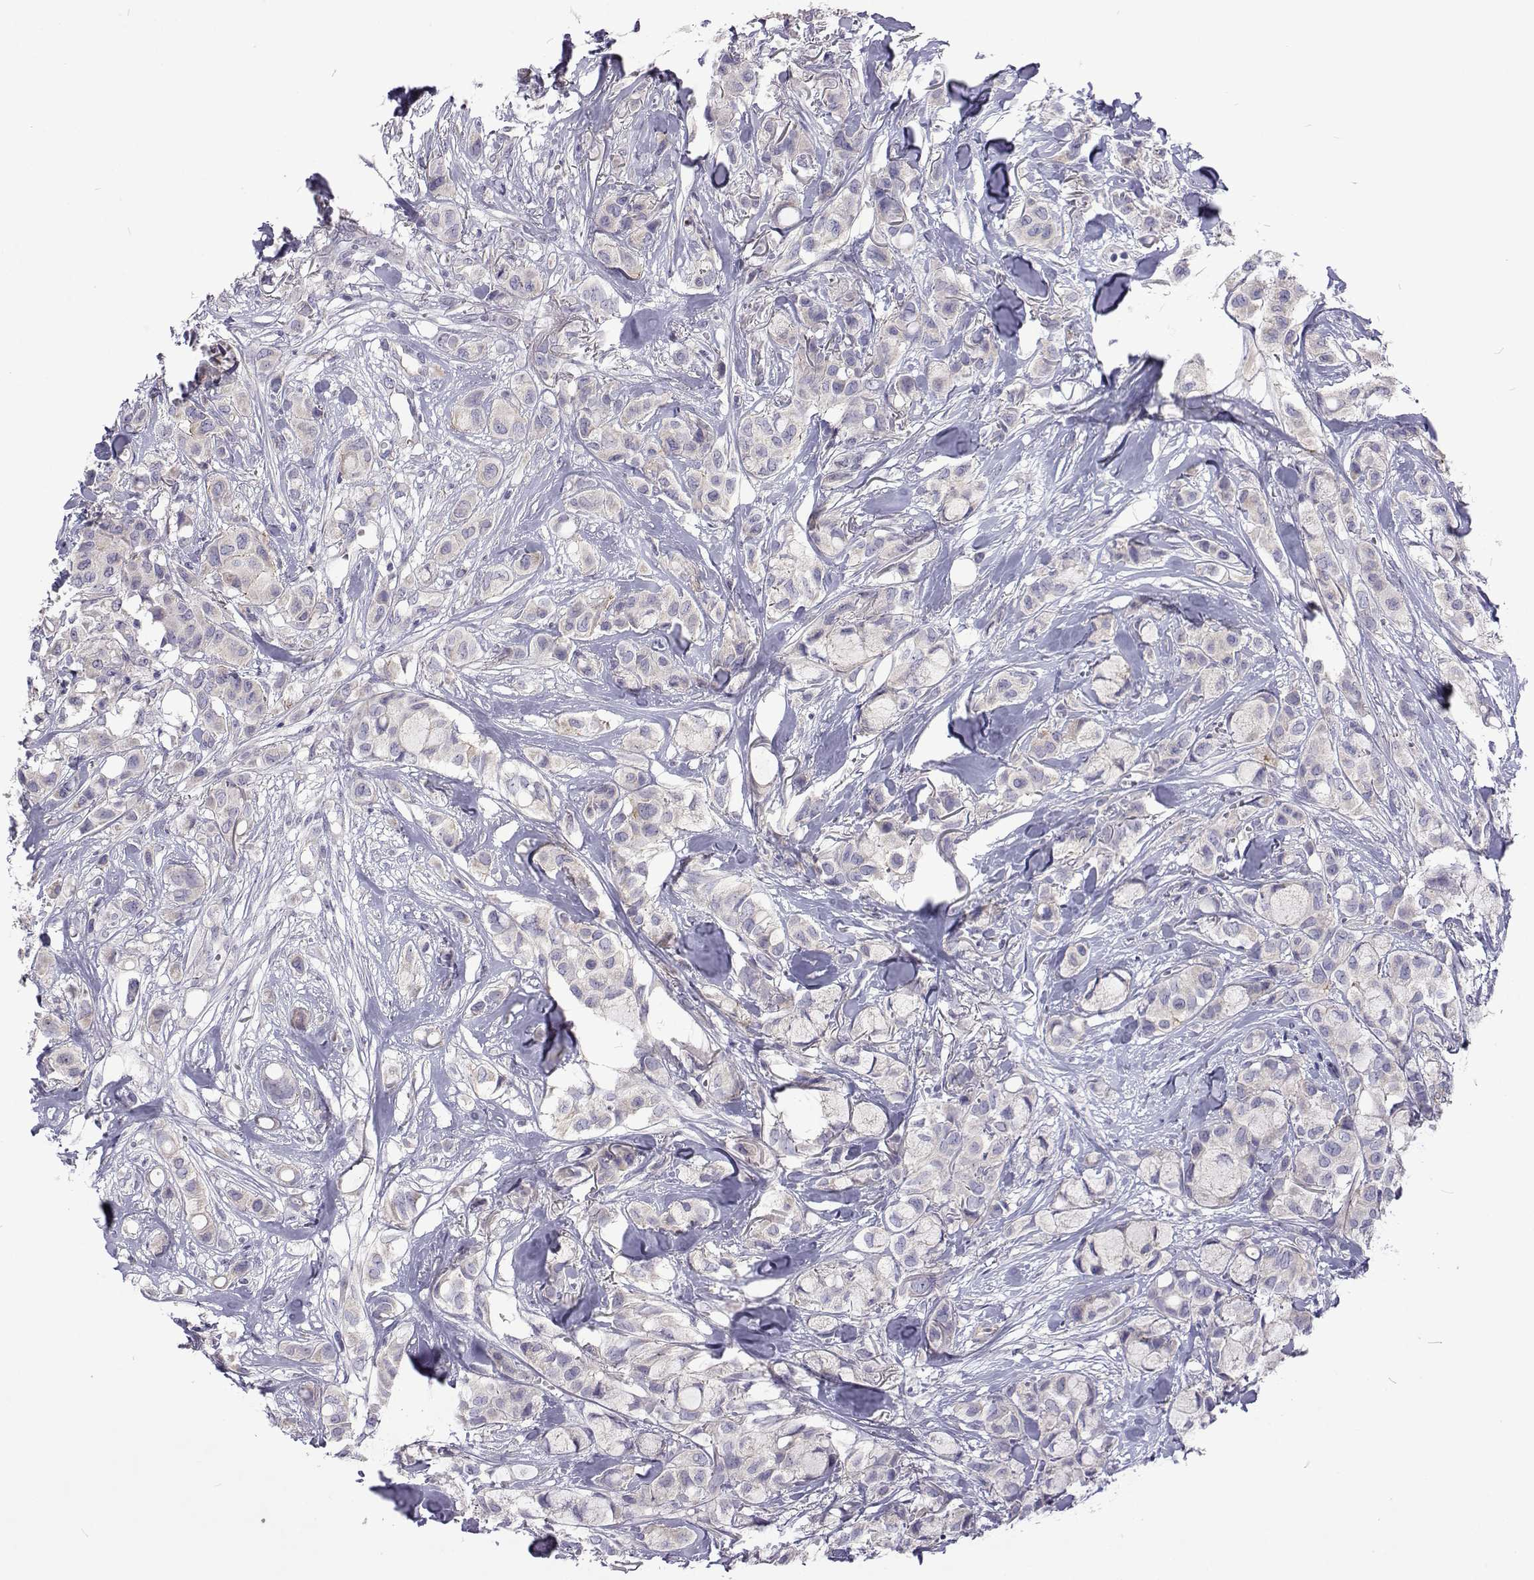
{"staining": {"intensity": "negative", "quantity": "none", "location": "none"}, "tissue": "breast cancer", "cell_type": "Tumor cells", "image_type": "cancer", "snomed": [{"axis": "morphology", "description": "Duct carcinoma"}, {"axis": "topography", "description": "Breast"}], "caption": "There is no significant expression in tumor cells of breast intraductal carcinoma. The staining was performed using DAB to visualize the protein expression in brown, while the nuclei were stained in blue with hematoxylin (Magnification: 20x).", "gene": "NPR3", "patient": {"sex": "female", "age": 85}}